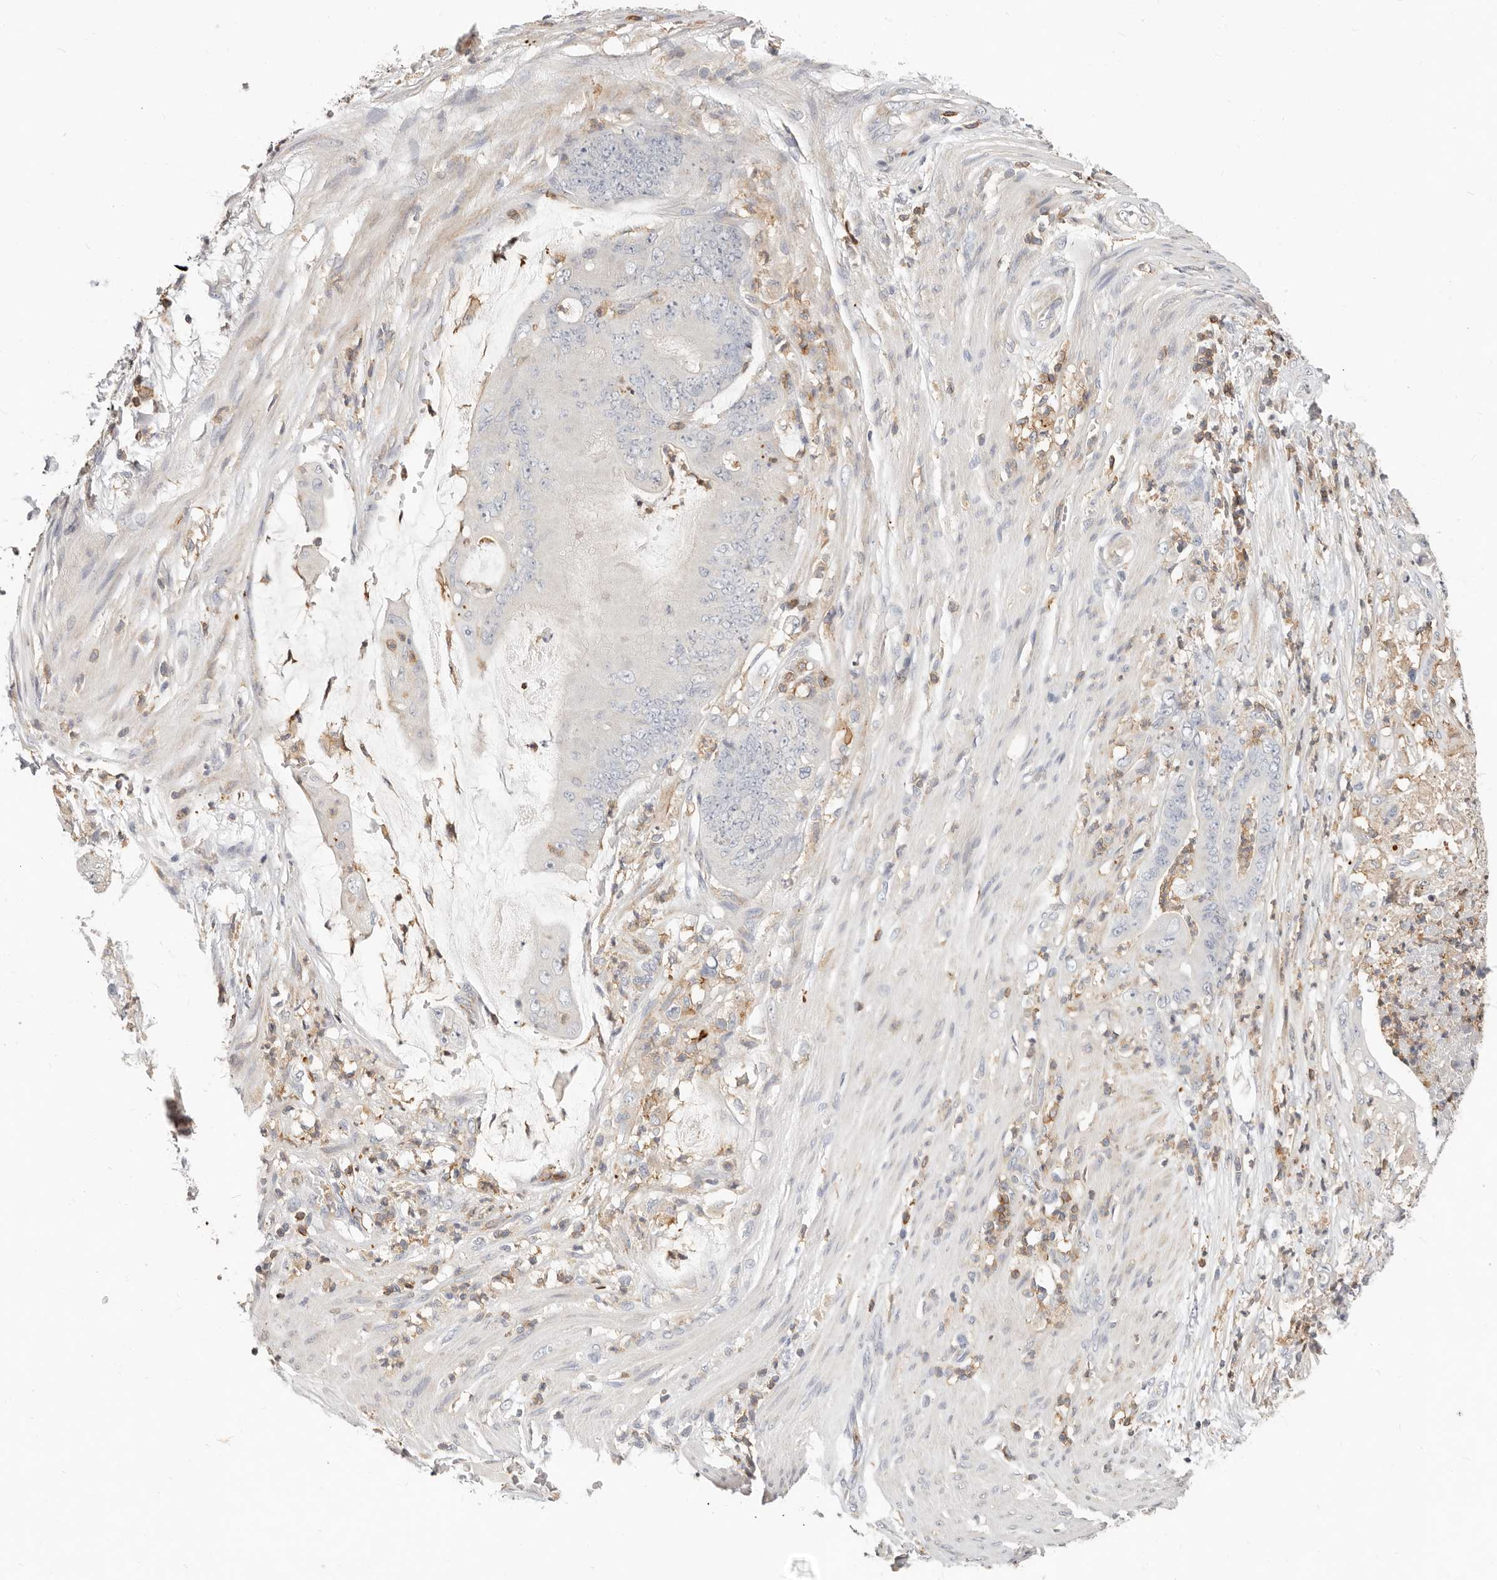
{"staining": {"intensity": "negative", "quantity": "none", "location": "none"}, "tissue": "stomach cancer", "cell_type": "Tumor cells", "image_type": "cancer", "snomed": [{"axis": "morphology", "description": "Adenocarcinoma, NOS"}, {"axis": "topography", "description": "Stomach"}], "caption": "IHC of stomach cancer (adenocarcinoma) displays no positivity in tumor cells. The staining is performed using DAB brown chromogen with nuclei counter-stained in using hematoxylin.", "gene": "TMEM63B", "patient": {"sex": "female", "age": 73}}